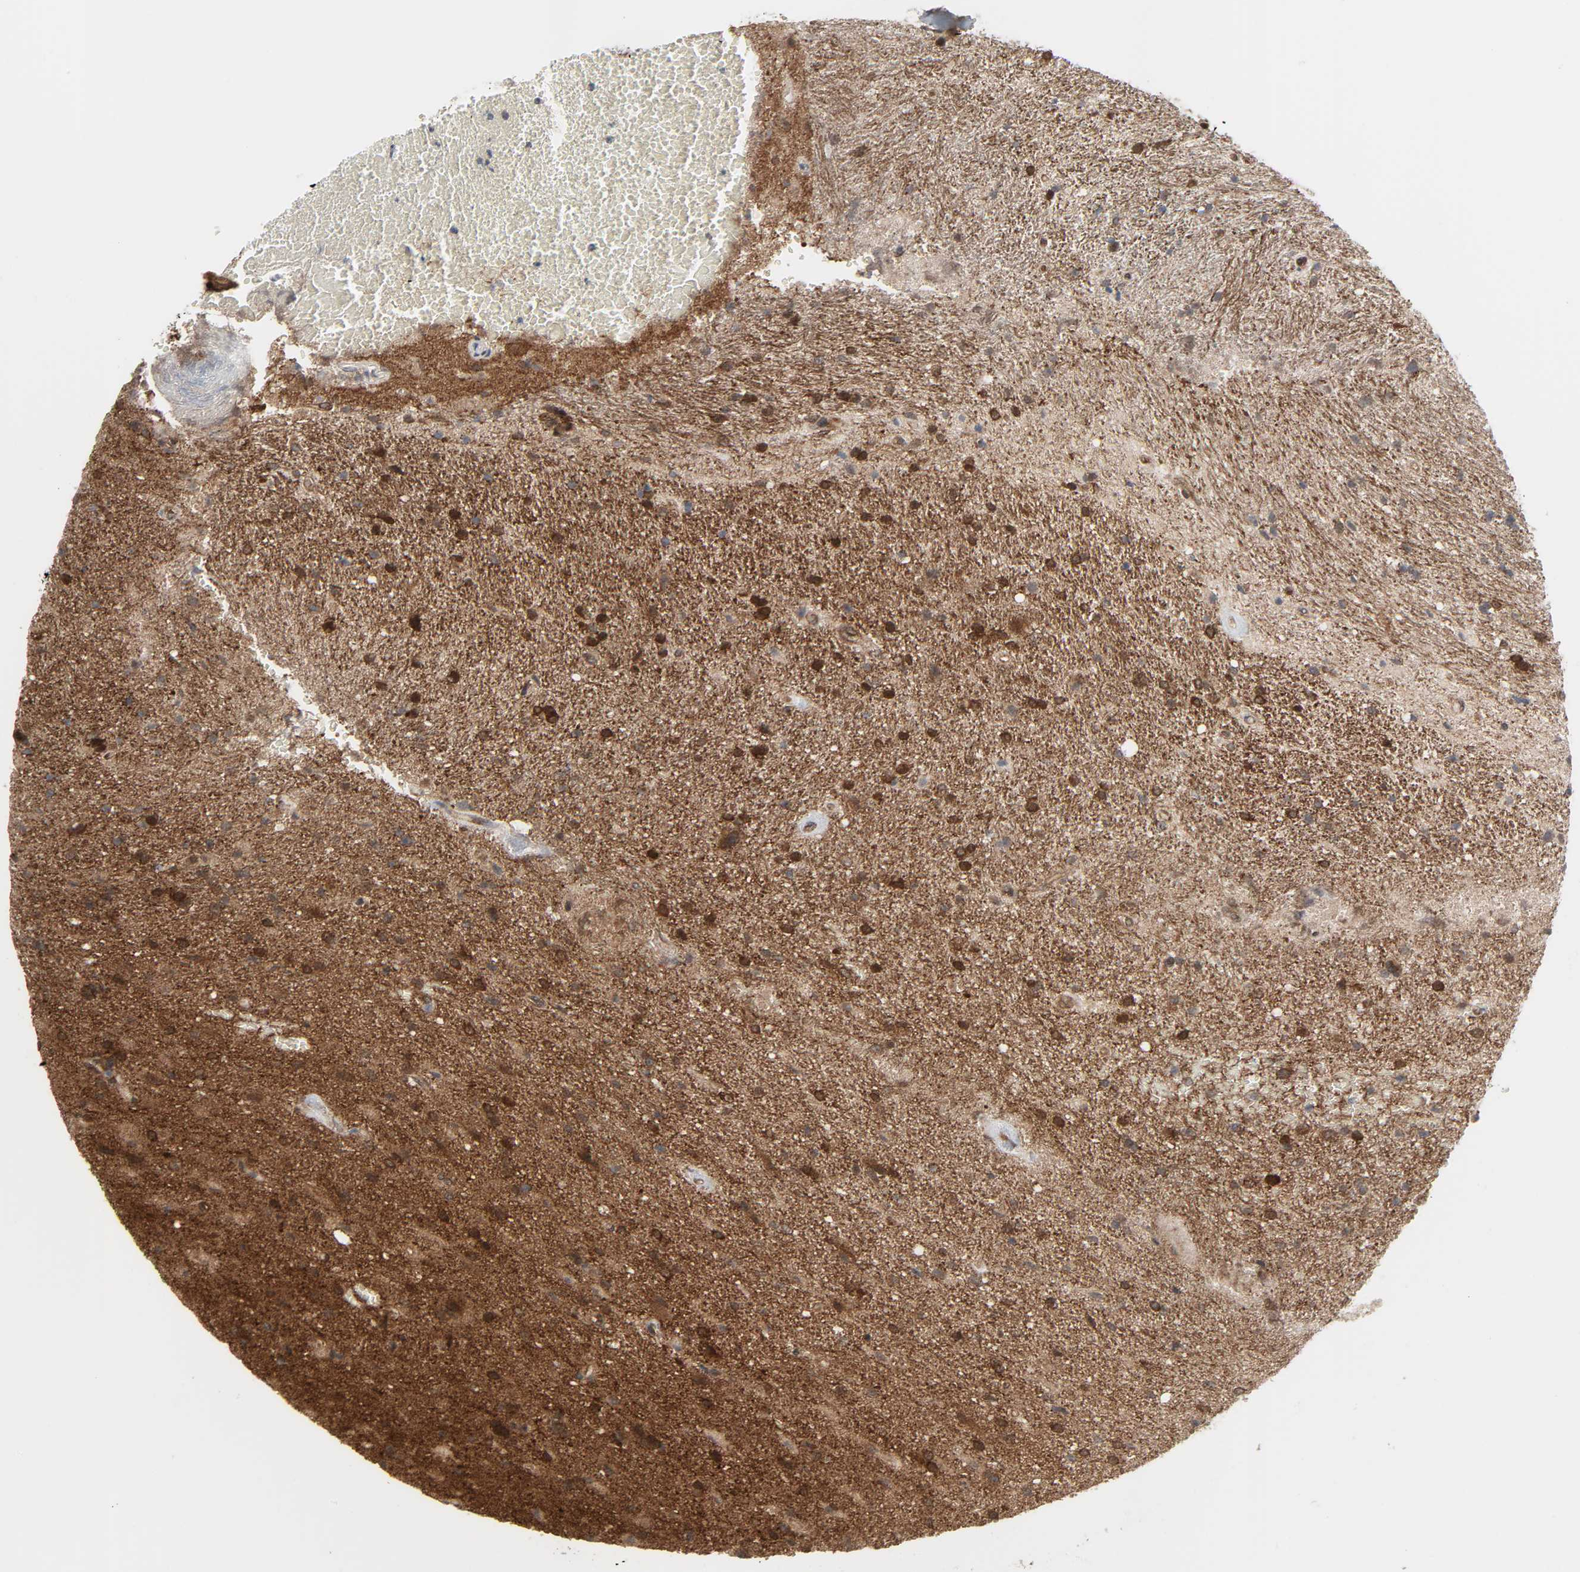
{"staining": {"intensity": "strong", "quantity": "25%-75%", "location": "nuclear"}, "tissue": "glioma", "cell_type": "Tumor cells", "image_type": "cancer", "snomed": [{"axis": "morphology", "description": "Normal tissue, NOS"}, {"axis": "morphology", "description": "Glioma, malignant, High grade"}, {"axis": "topography", "description": "Cerebral cortex"}], "caption": "Malignant glioma (high-grade) tissue displays strong nuclear staining in about 25%-75% of tumor cells", "gene": "GSK3A", "patient": {"sex": "male", "age": 56}}